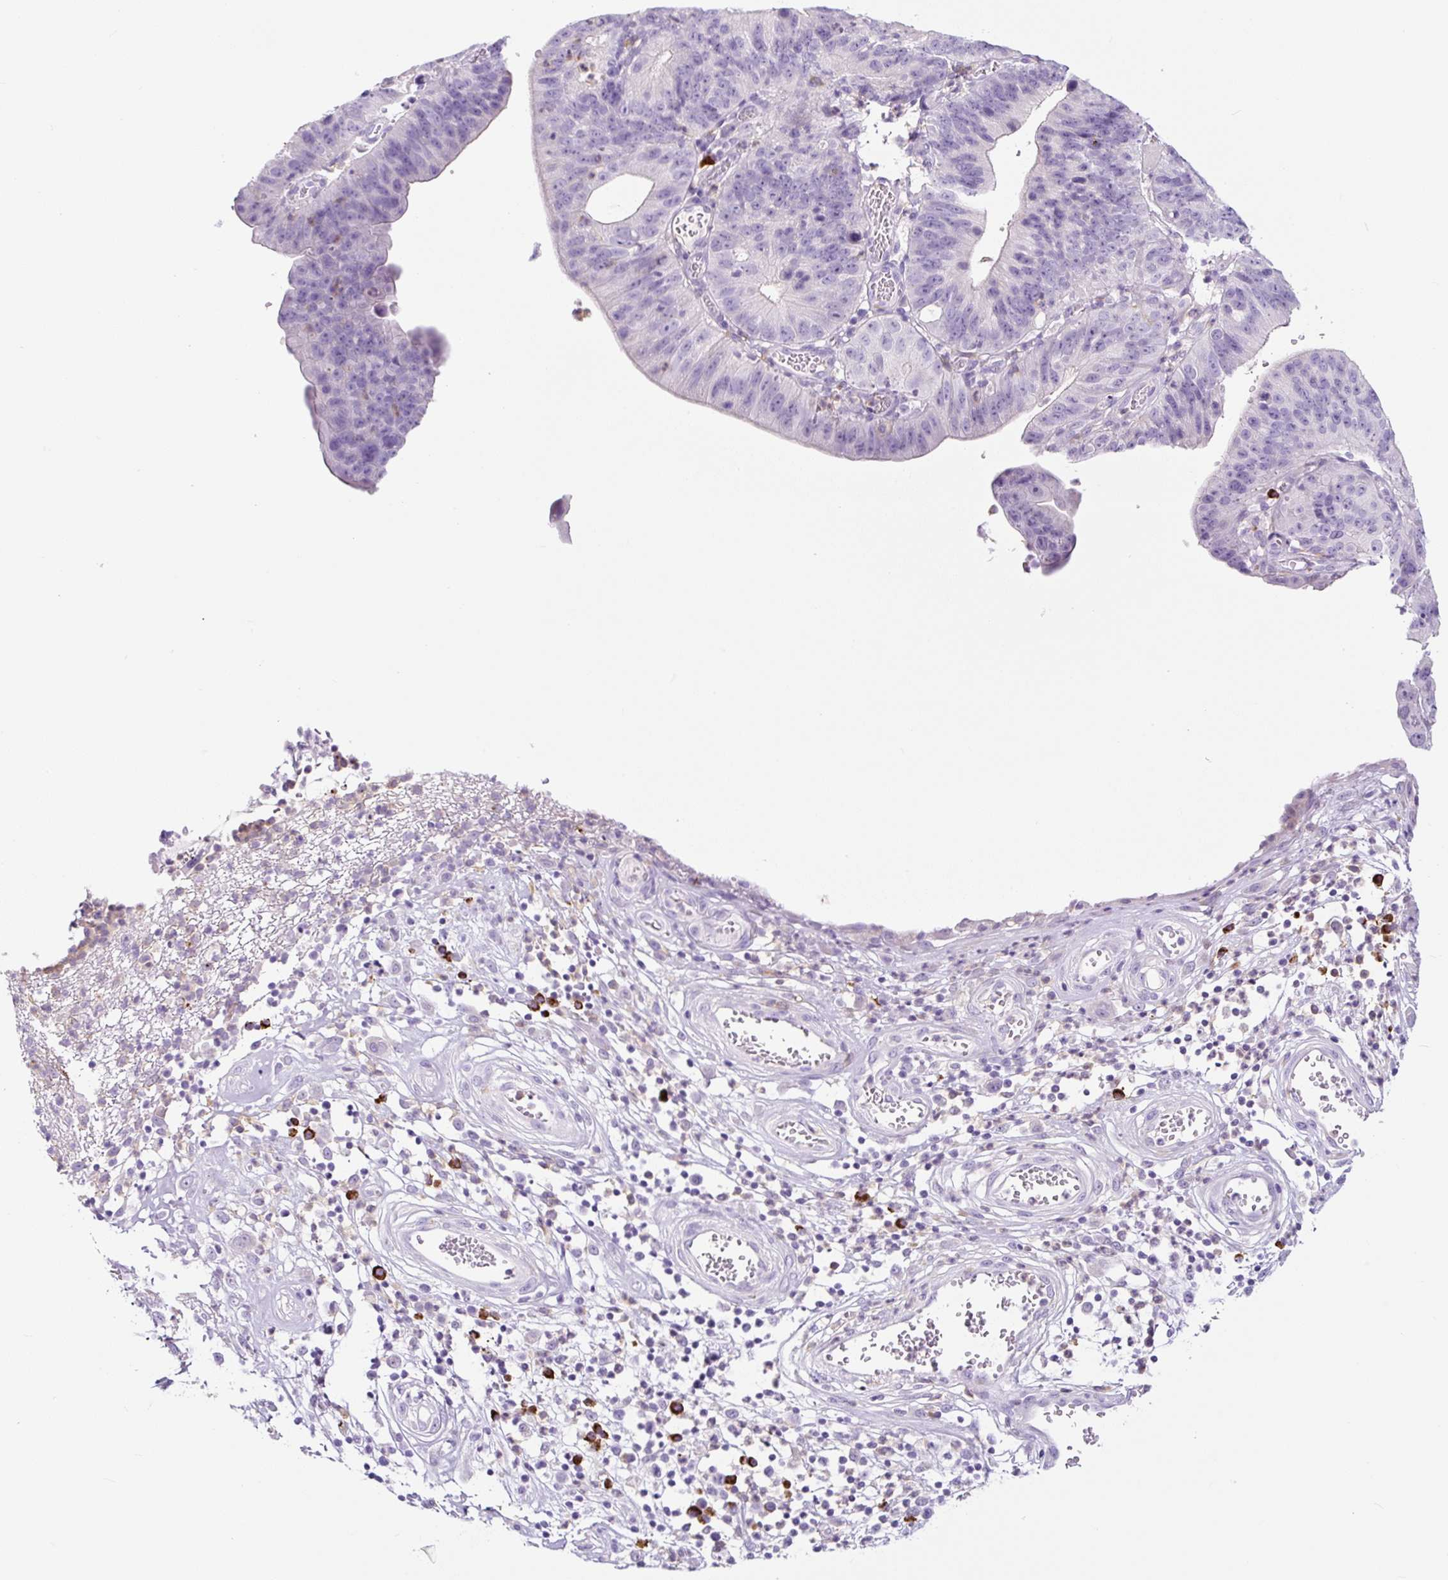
{"staining": {"intensity": "negative", "quantity": "none", "location": "none"}, "tissue": "stomach cancer", "cell_type": "Tumor cells", "image_type": "cancer", "snomed": [{"axis": "morphology", "description": "Adenocarcinoma, NOS"}, {"axis": "topography", "description": "Stomach"}], "caption": "An immunohistochemistry photomicrograph of adenocarcinoma (stomach) is shown. There is no staining in tumor cells of adenocarcinoma (stomach).", "gene": "RNF212B", "patient": {"sex": "male", "age": 59}}